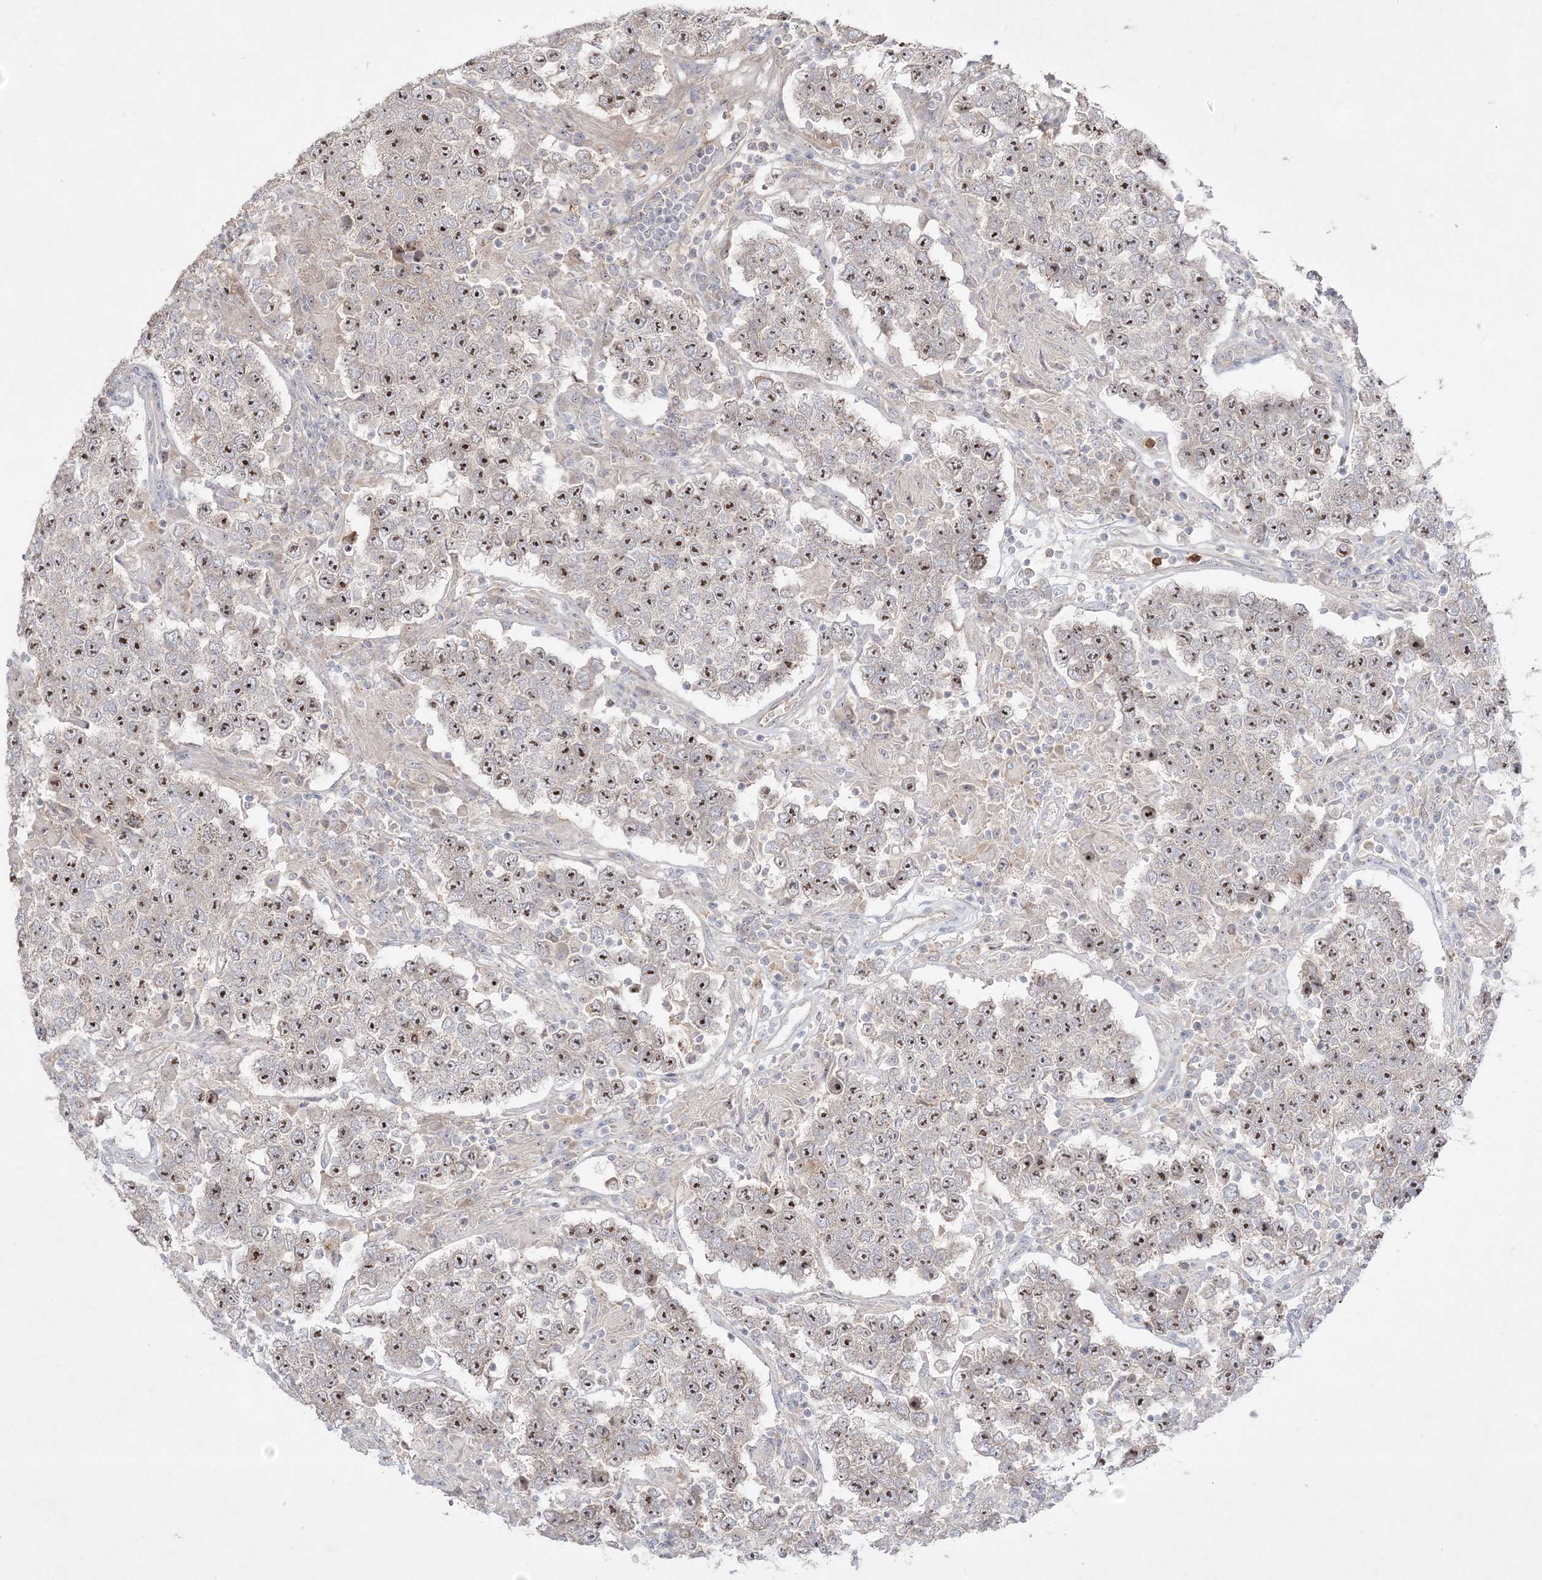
{"staining": {"intensity": "moderate", "quantity": ">75%", "location": "nuclear"}, "tissue": "testis cancer", "cell_type": "Tumor cells", "image_type": "cancer", "snomed": [{"axis": "morphology", "description": "Normal tissue, NOS"}, {"axis": "morphology", "description": "Urothelial carcinoma, High grade"}, {"axis": "morphology", "description": "Seminoma, NOS"}, {"axis": "morphology", "description": "Carcinoma, Embryonal, NOS"}, {"axis": "topography", "description": "Urinary bladder"}, {"axis": "topography", "description": "Testis"}], "caption": "Tumor cells demonstrate medium levels of moderate nuclear expression in approximately >75% of cells in human testis urothelial carcinoma (high-grade). Nuclei are stained in blue.", "gene": "NOP16", "patient": {"sex": "male", "age": 41}}